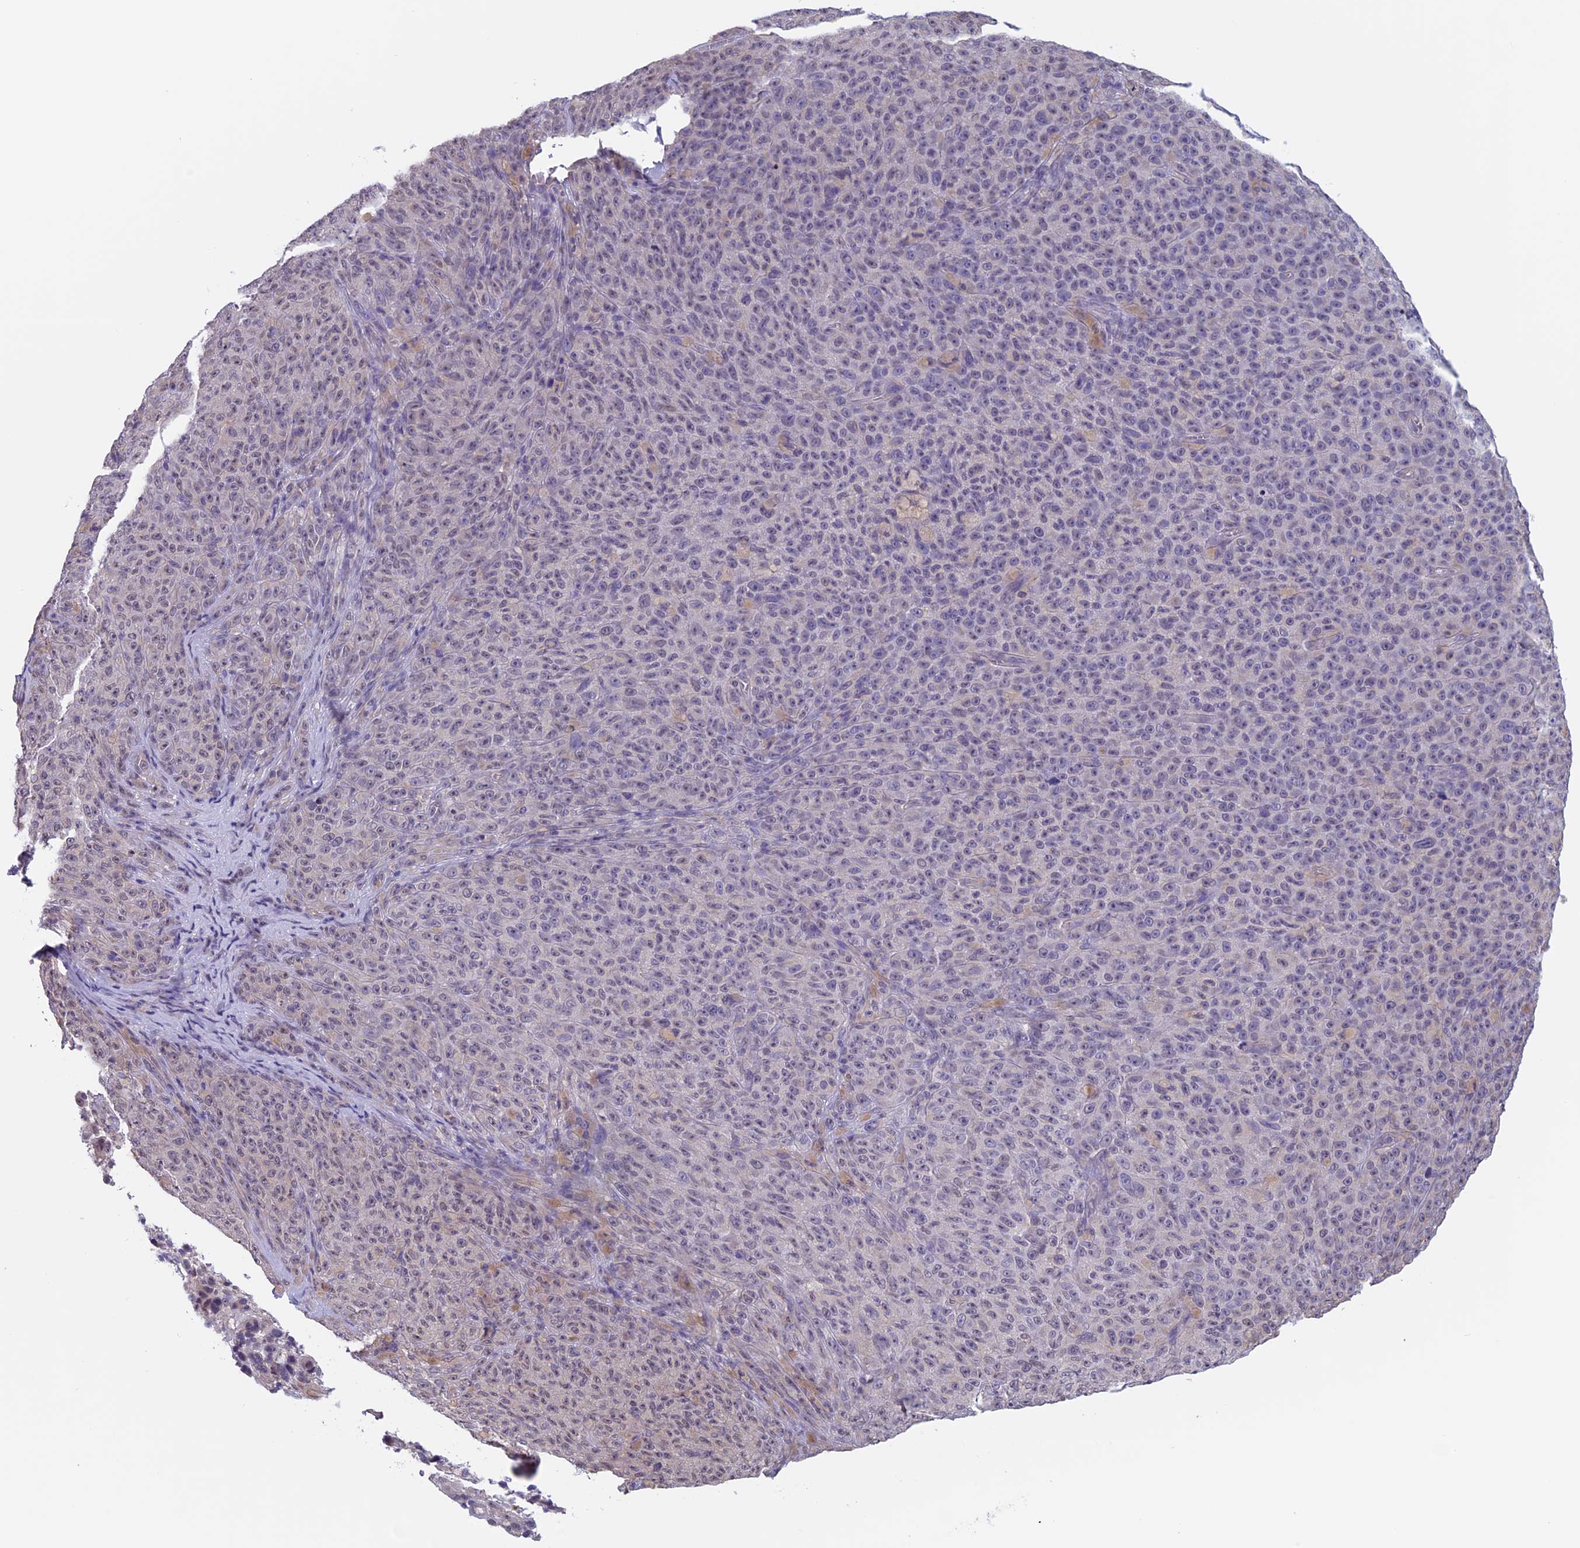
{"staining": {"intensity": "negative", "quantity": "none", "location": "none"}, "tissue": "melanoma", "cell_type": "Tumor cells", "image_type": "cancer", "snomed": [{"axis": "morphology", "description": "Malignant melanoma, NOS"}, {"axis": "topography", "description": "Skin"}], "caption": "Immunohistochemistry micrograph of melanoma stained for a protein (brown), which shows no expression in tumor cells.", "gene": "SLC1A6", "patient": {"sex": "female", "age": 82}}